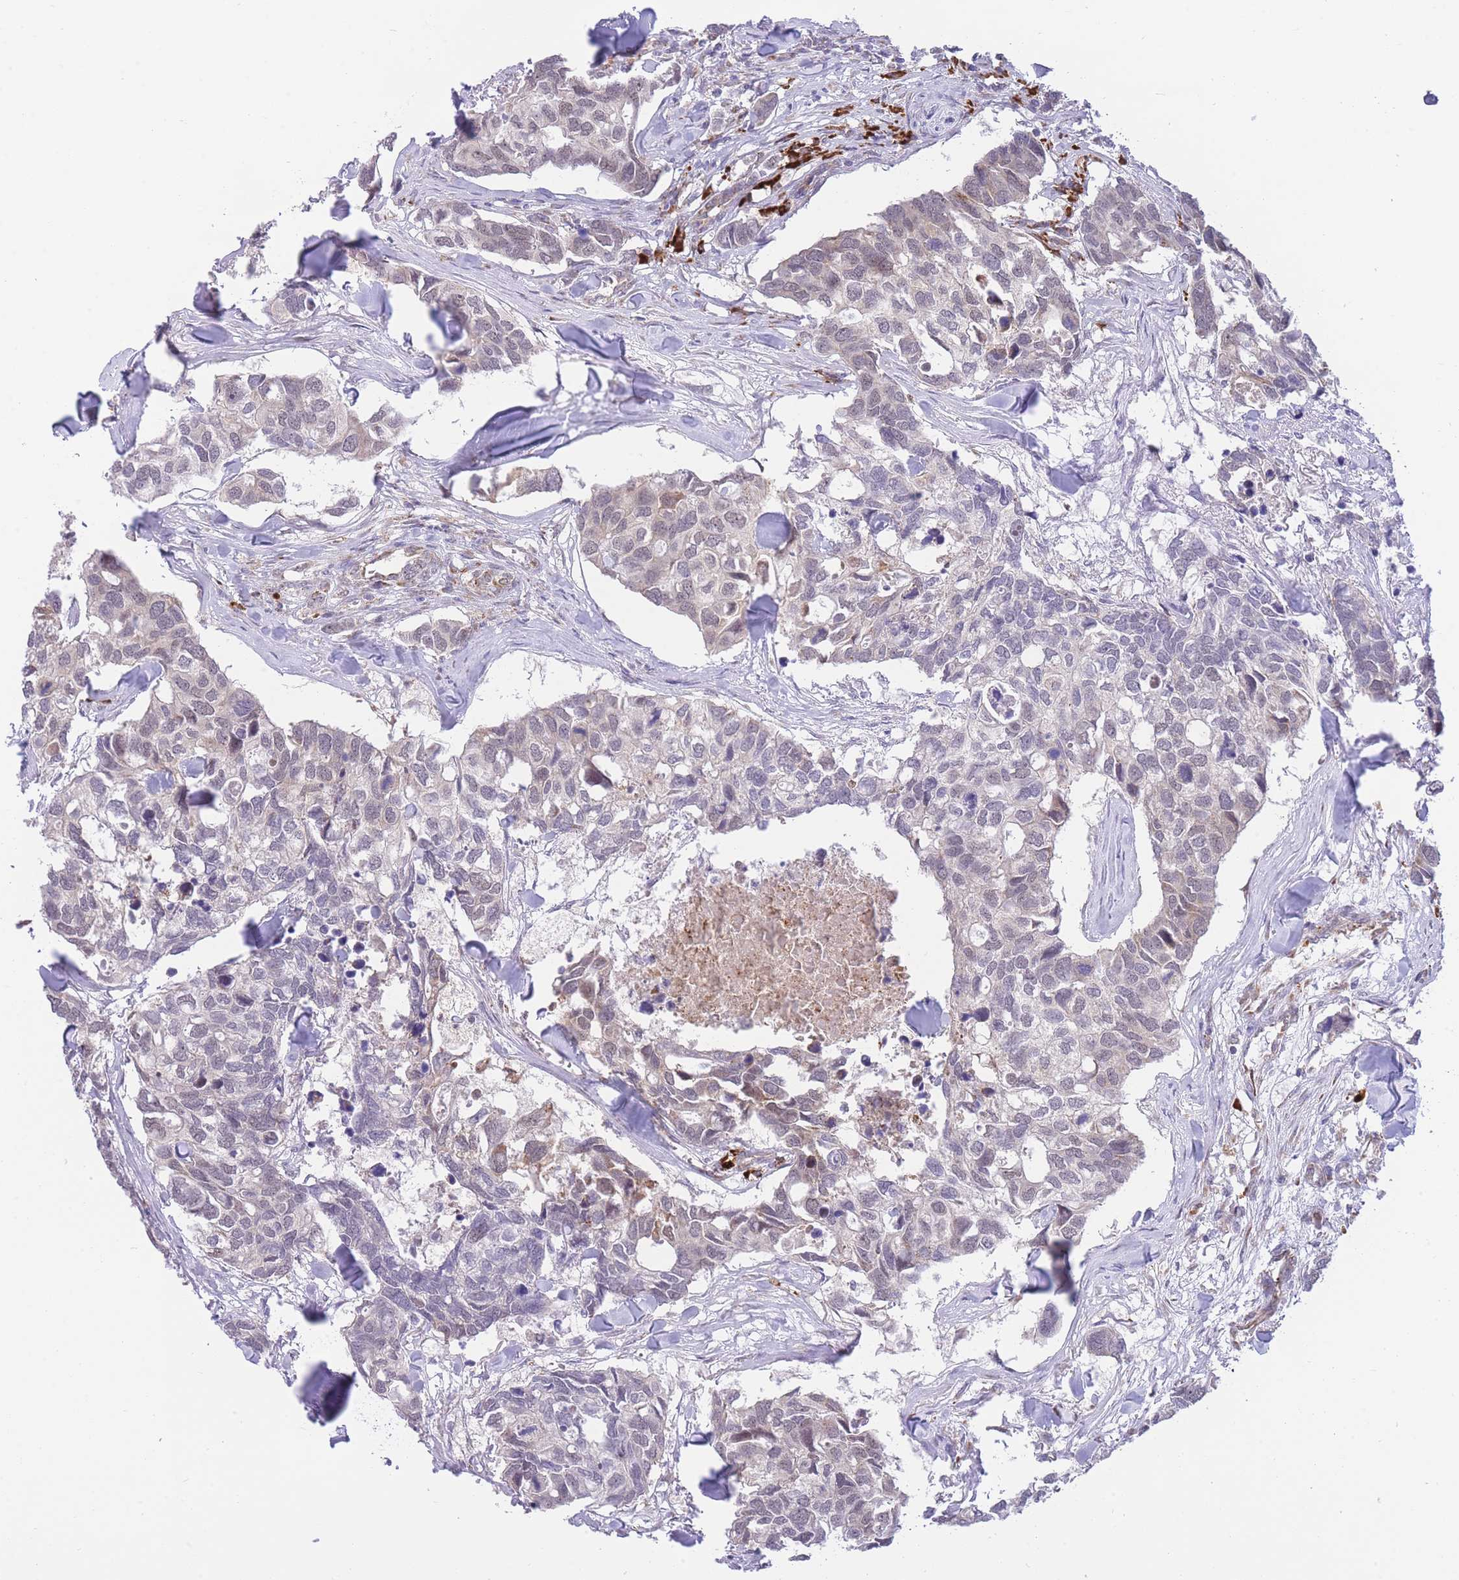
{"staining": {"intensity": "weak", "quantity": "<25%", "location": "cytoplasmic/membranous"}, "tissue": "breast cancer", "cell_type": "Tumor cells", "image_type": "cancer", "snomed": [{"axis": "morphology", "description": "Duct carcinoma"}, {"axis": "topography", "description": "Breast"}], "caption": "Immunohistochemical staining of infiltrating ductal carcinoma (breast) exhibits no significant positivity in tumor cells.", "gene": "EXOSC8", "patient": {"sex": "female", "age": 83}}